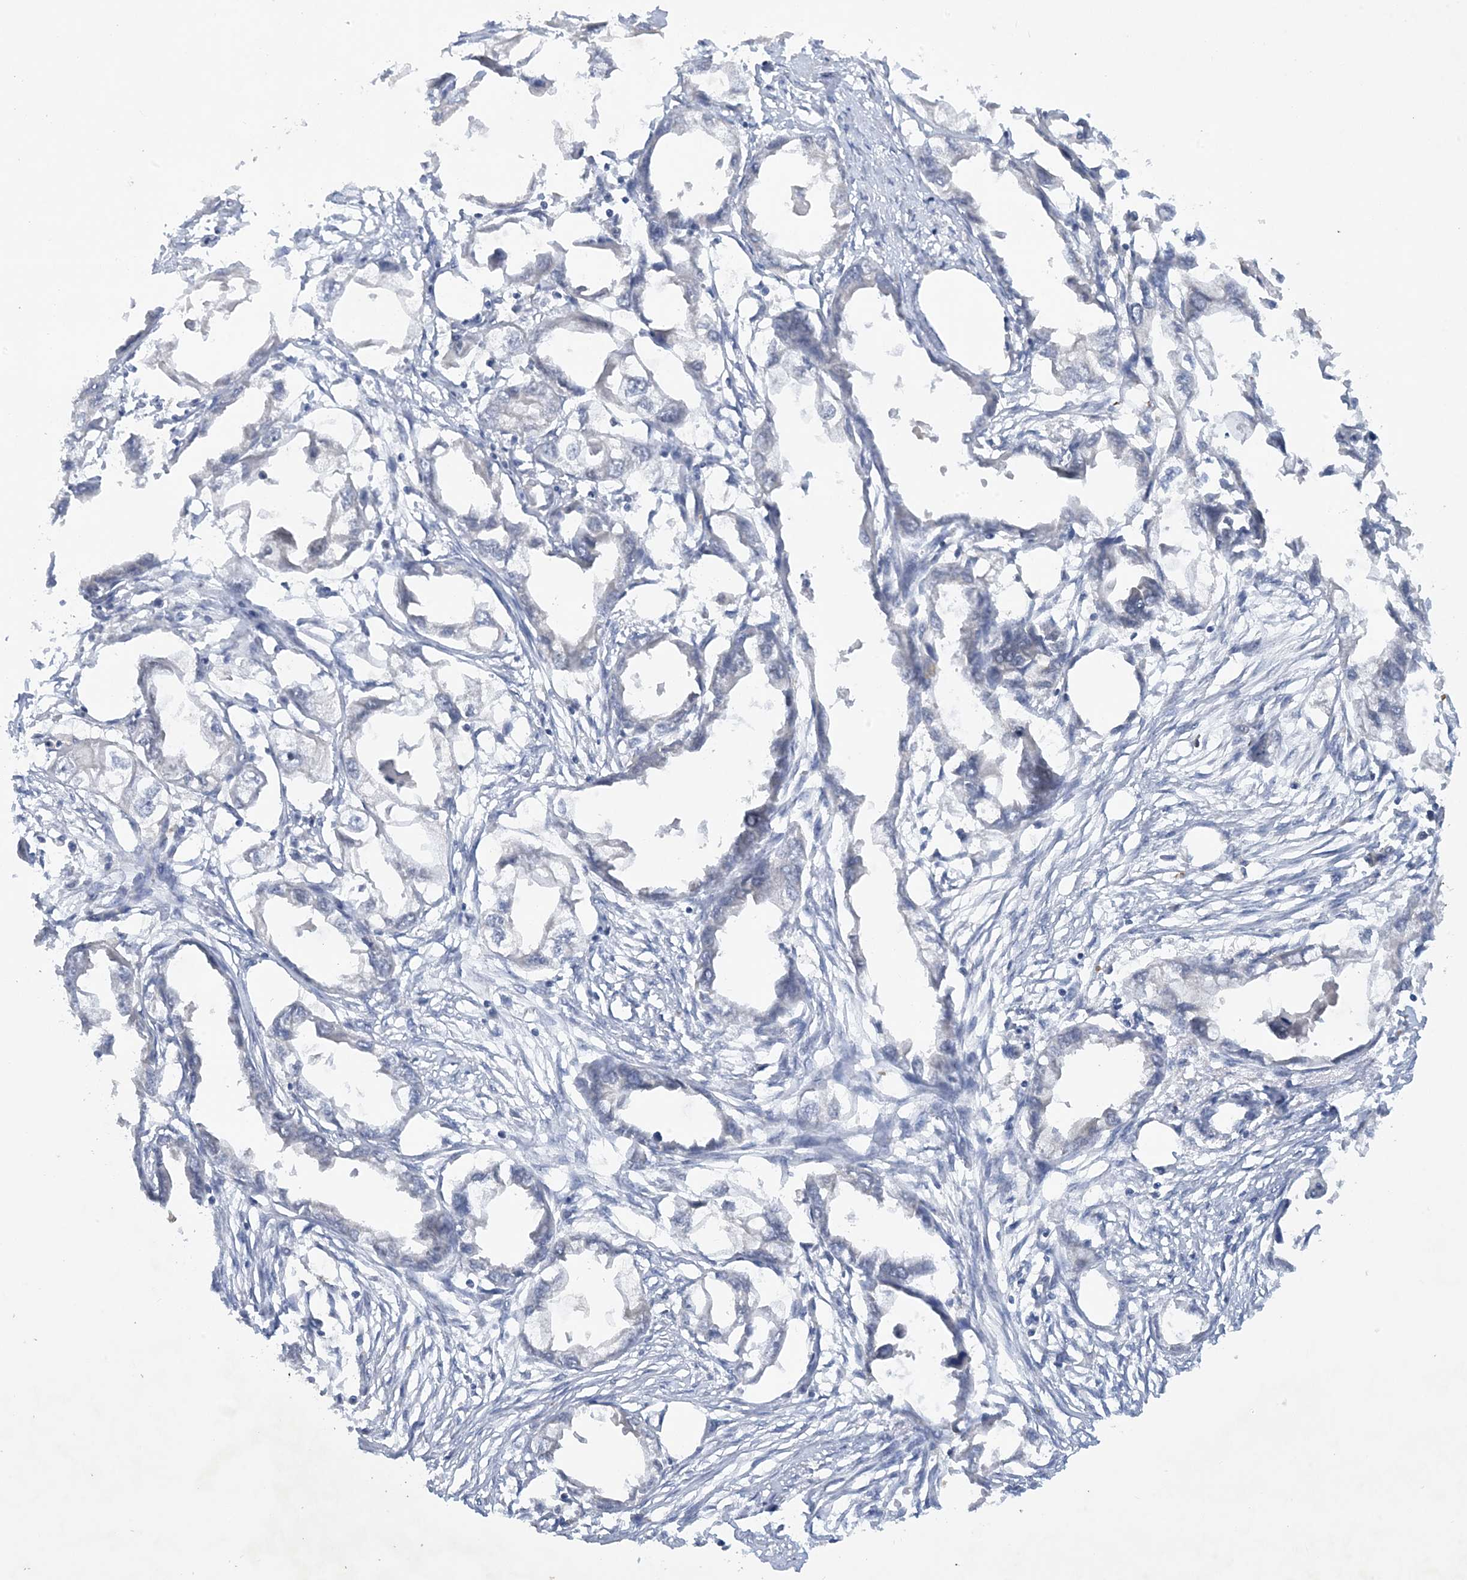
{"staining": {"intensity": "negative", "quantity": "none", "location": "none"}, "tissue": "endometrial cancer", "cell_type": "Tumor cells", "image_type": "cancer", "snomed": [{"axis": "morphology", "description": "Adenocarcinoma, NOS"}, {"axis": "morphology", "description": "Adenocarcinoma, metastatic, NOS"}, {"axis": "topography", "description": "Adipose tissue"}, {"axis": "topography", "description": "Endometrium"}], "caption": "Tumor cells show no significant protein staining in endometrial metastatic adenocarcinoma.", "gene": "UBE2E1", "patient": {"sex": "female", "age": 67}}